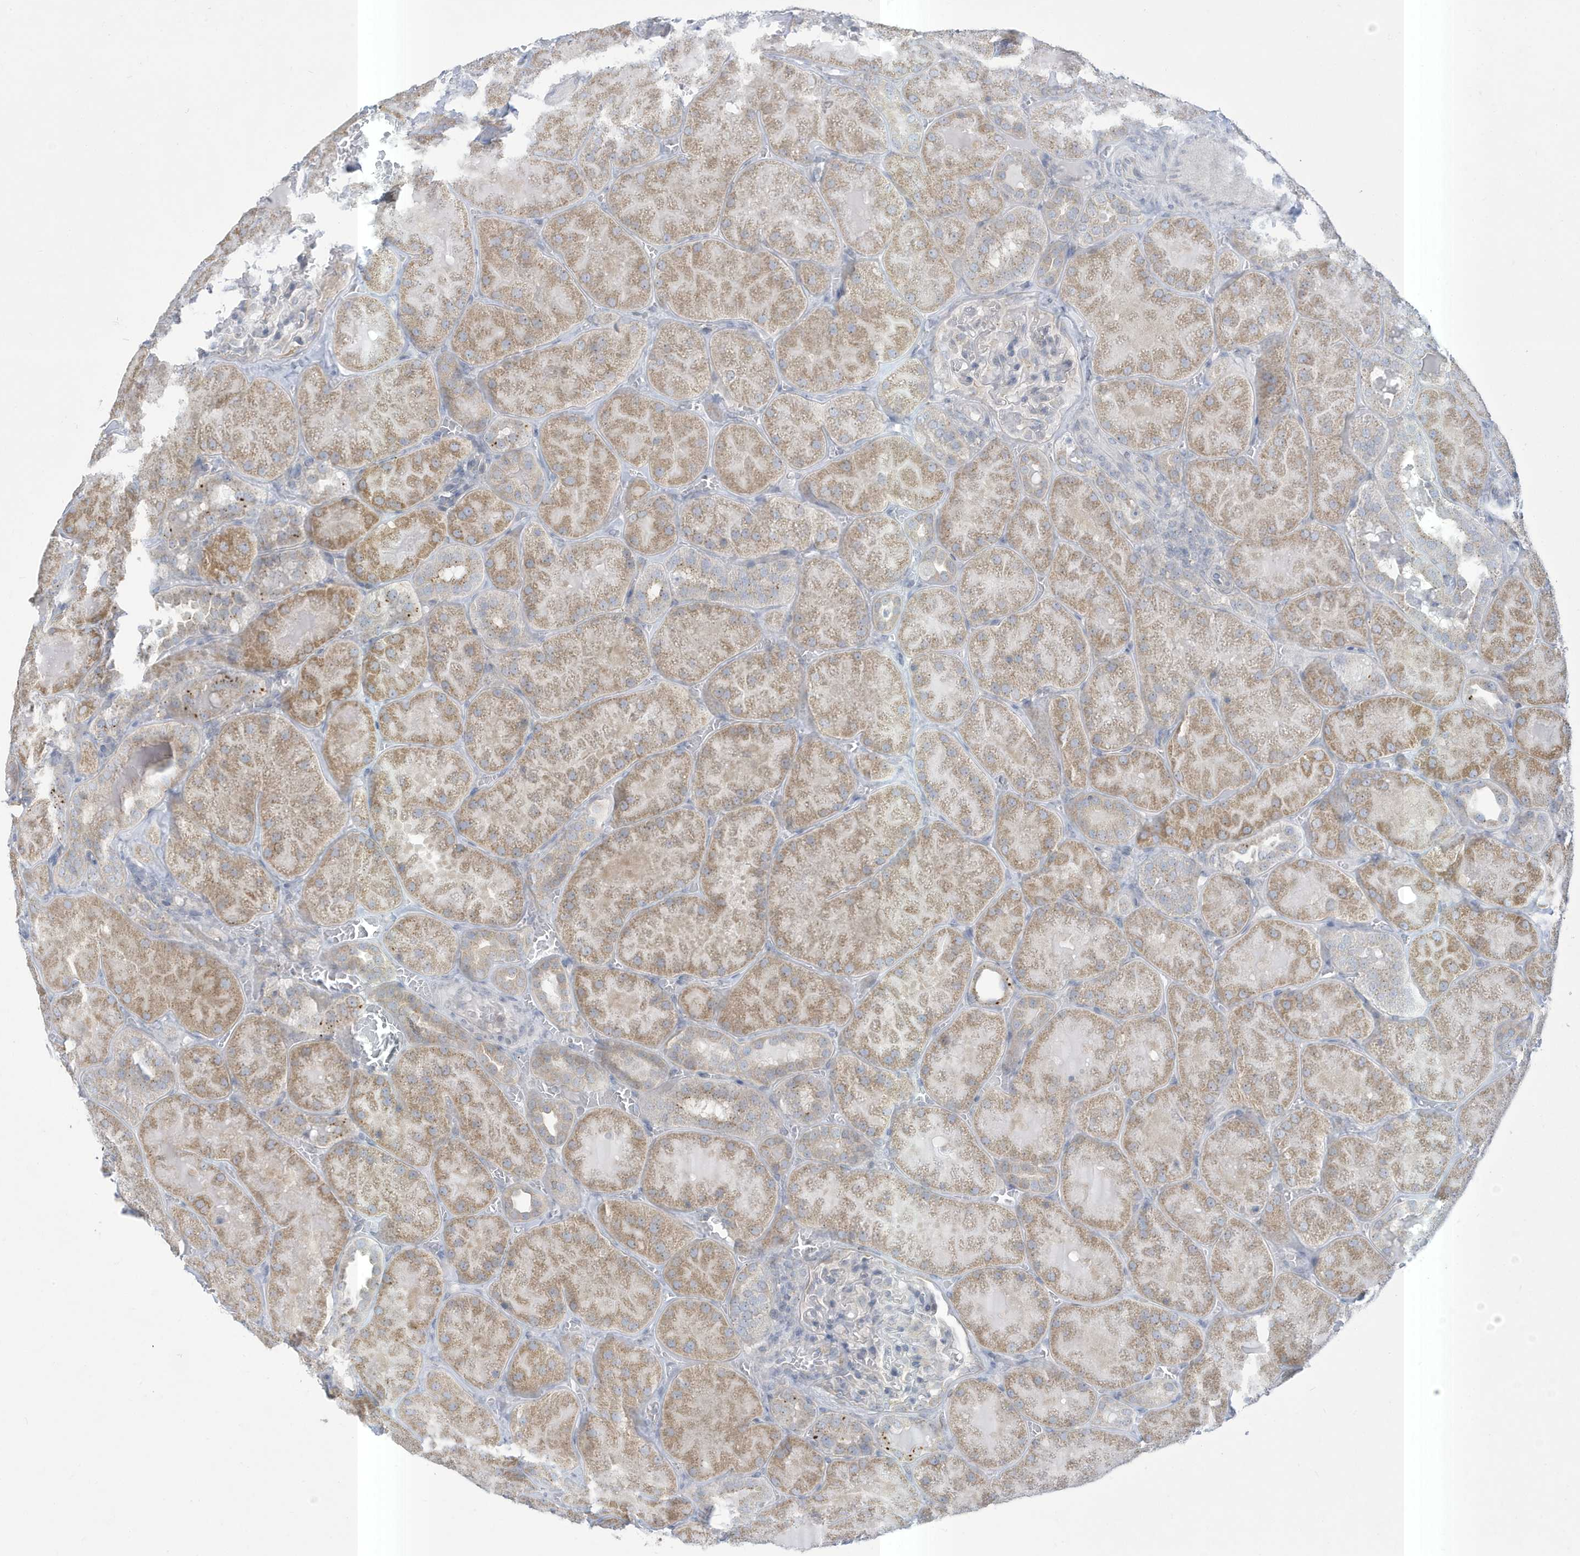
{"staining": {"intensity": "negative", "quantity": "none", "location": "none"}, "tissue": "kidney", "cell_type": "Cells in glomeruli", "image_type": "normal", "snomed": [{"axis": "morphology", "description": "Normal tissue, NOS"}, {"axis": "topography", "description": "Kidney"}], "caption": "Cells in glomeruli show no significant protein positivity in benign kidney.", "gene": "SLAMF9", "patient": {"sex": "male", "age": 28}}